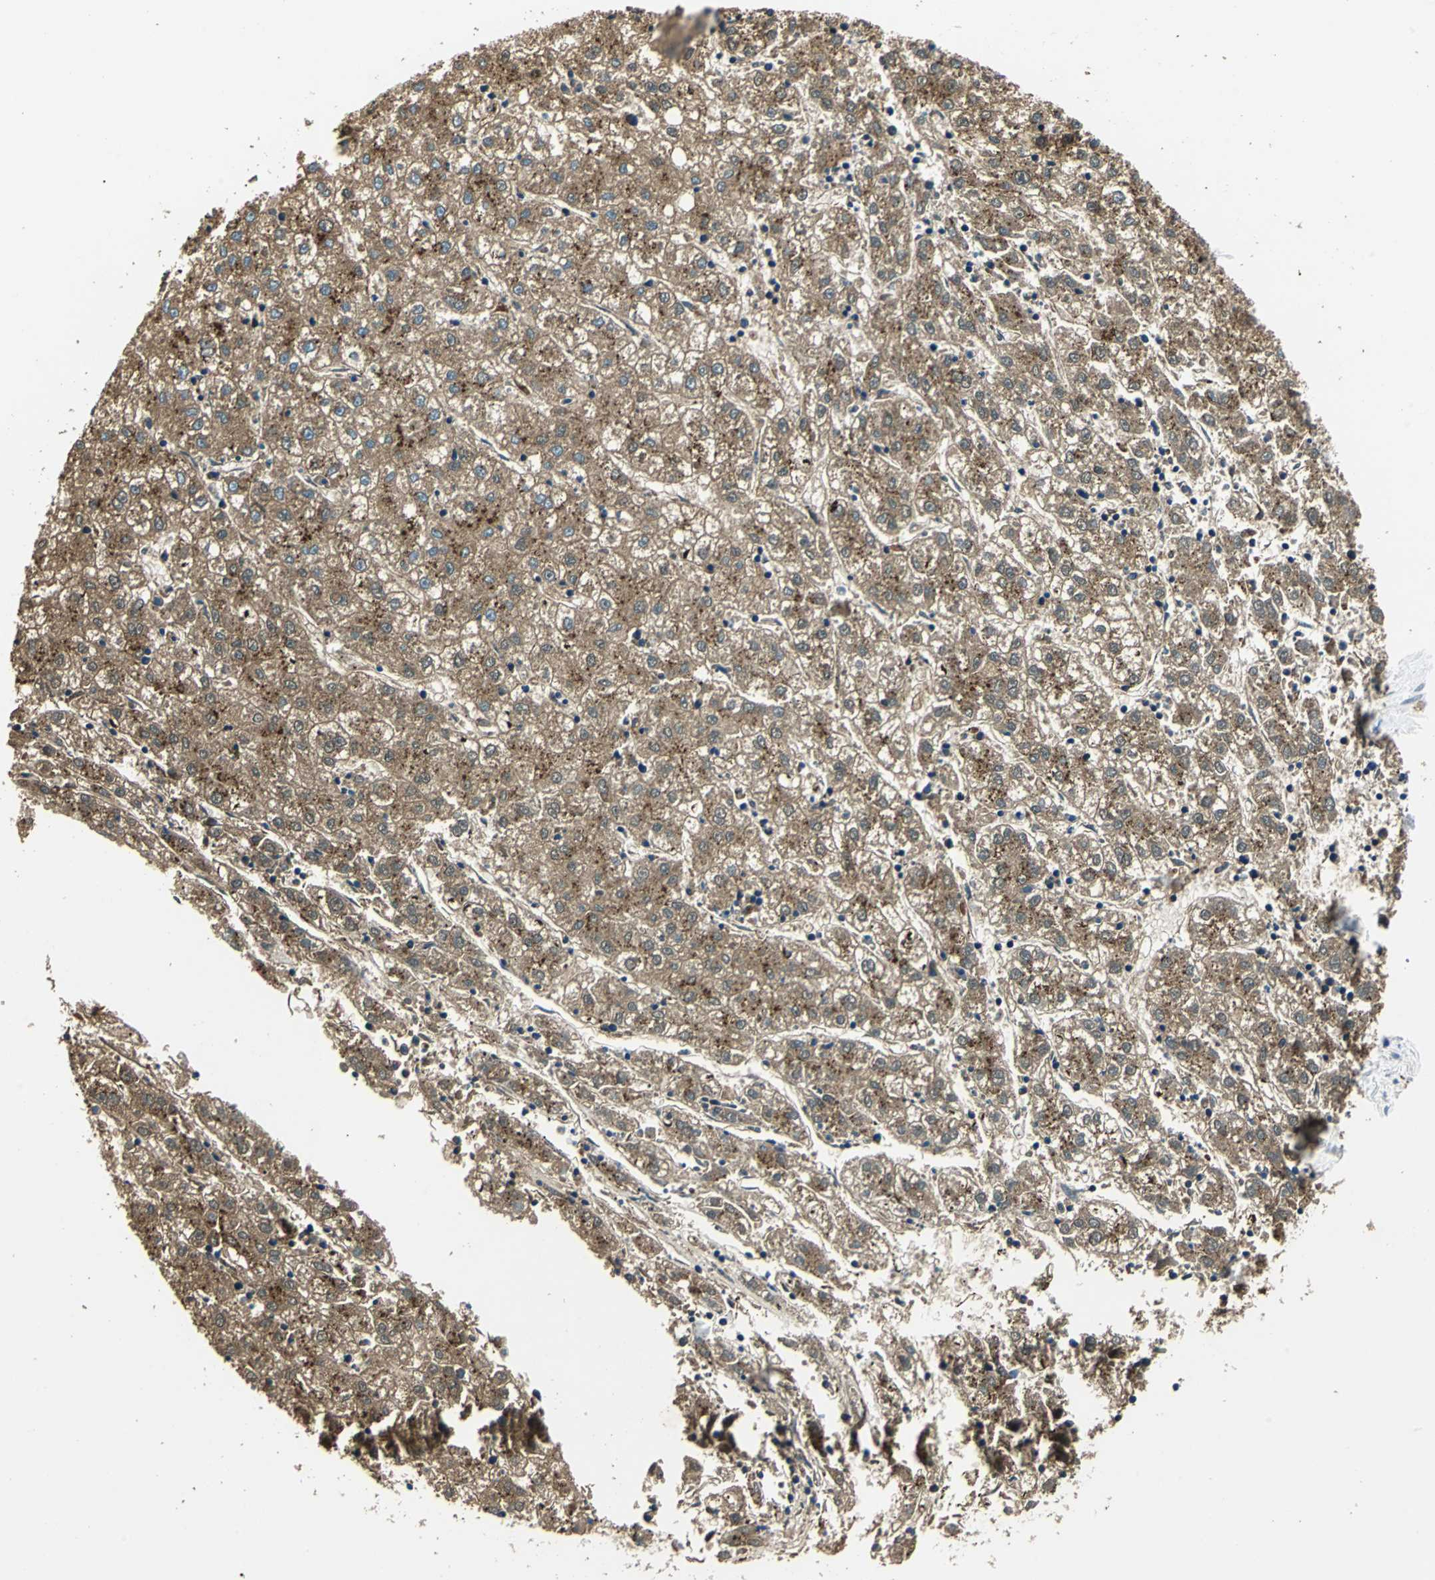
{"staining": {"intensity": "moderate", "quantity": ">75%", "location": "cytoplasmic/membranous"}, "tissue": "liver cancer", "cell_type": "Tumor cells", "image_type": "cancer", "snomed": [{"axis": "morphology", "description": "Carcinoma, Hepatocellular, NOS"}, {"axis": "topography", "description": "Liver"}], "caption": "IHC of liver cancer reveals medium levels of moderate cytoplasmic/membranous staining in about >75% of tumor cells.", "gene": "NIT1", "patient": {"sex": "male", "age": 72}}